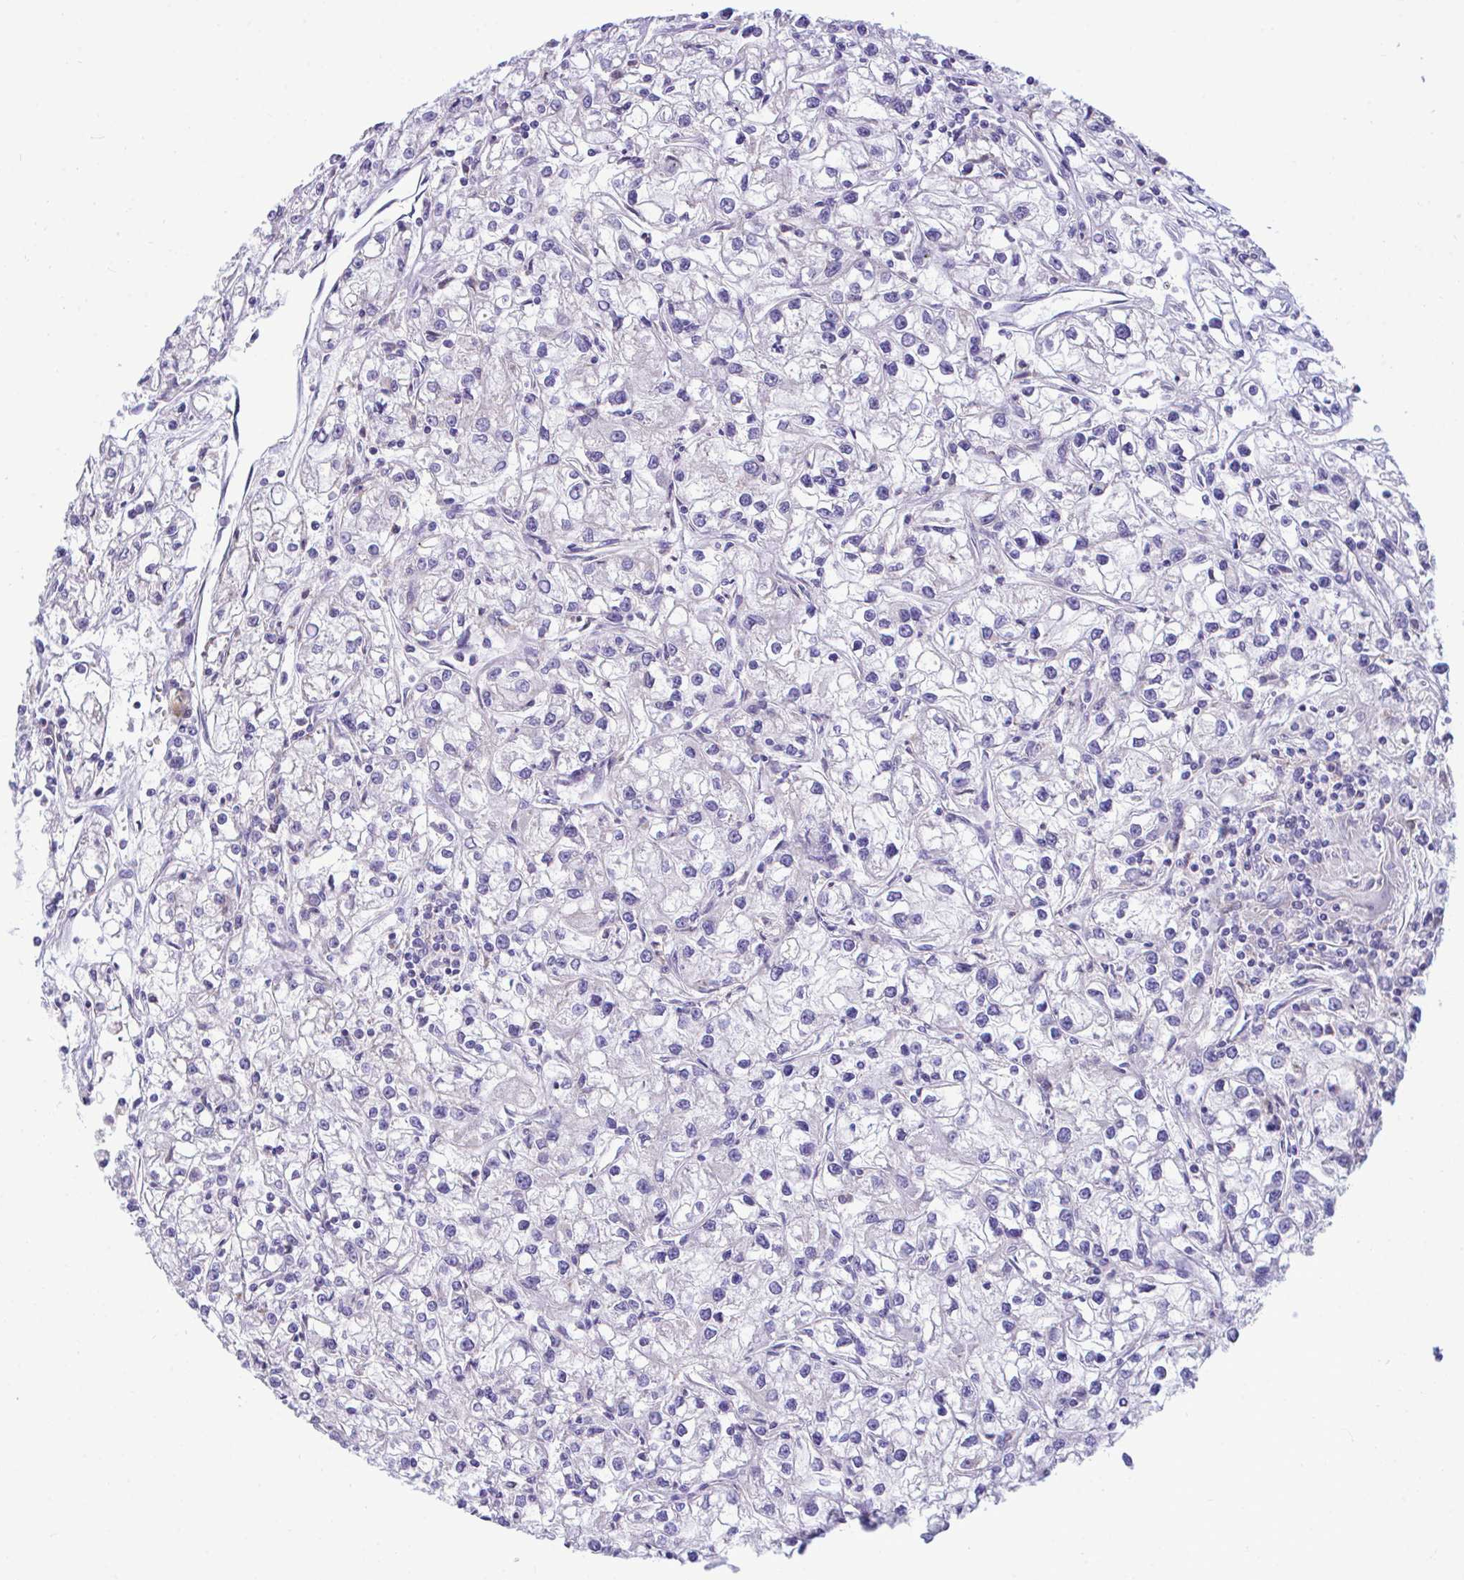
{"staining": {"intensity": "negative", "quantity": "none", "location": "none"}, "tissue": "renal cancer", "cell_type": "Tumor cells", "image_type": "cancer", "snomed": [{"axis": "morphology", "description": "Adenocarcinoma, NOS"}, {"axis": "topography", "description": "Kidney"}], "caption": "Immunohistochemistry (IHC) histopathology image of neoplastic tissue: human renal adenocarcinoma stained with DAB (3,3'-diaminobenzidine) demonstrates no significant protein expression in tumor cells.", "gene": "PIGK", "patient": {"sex": "female", "age": 59}}